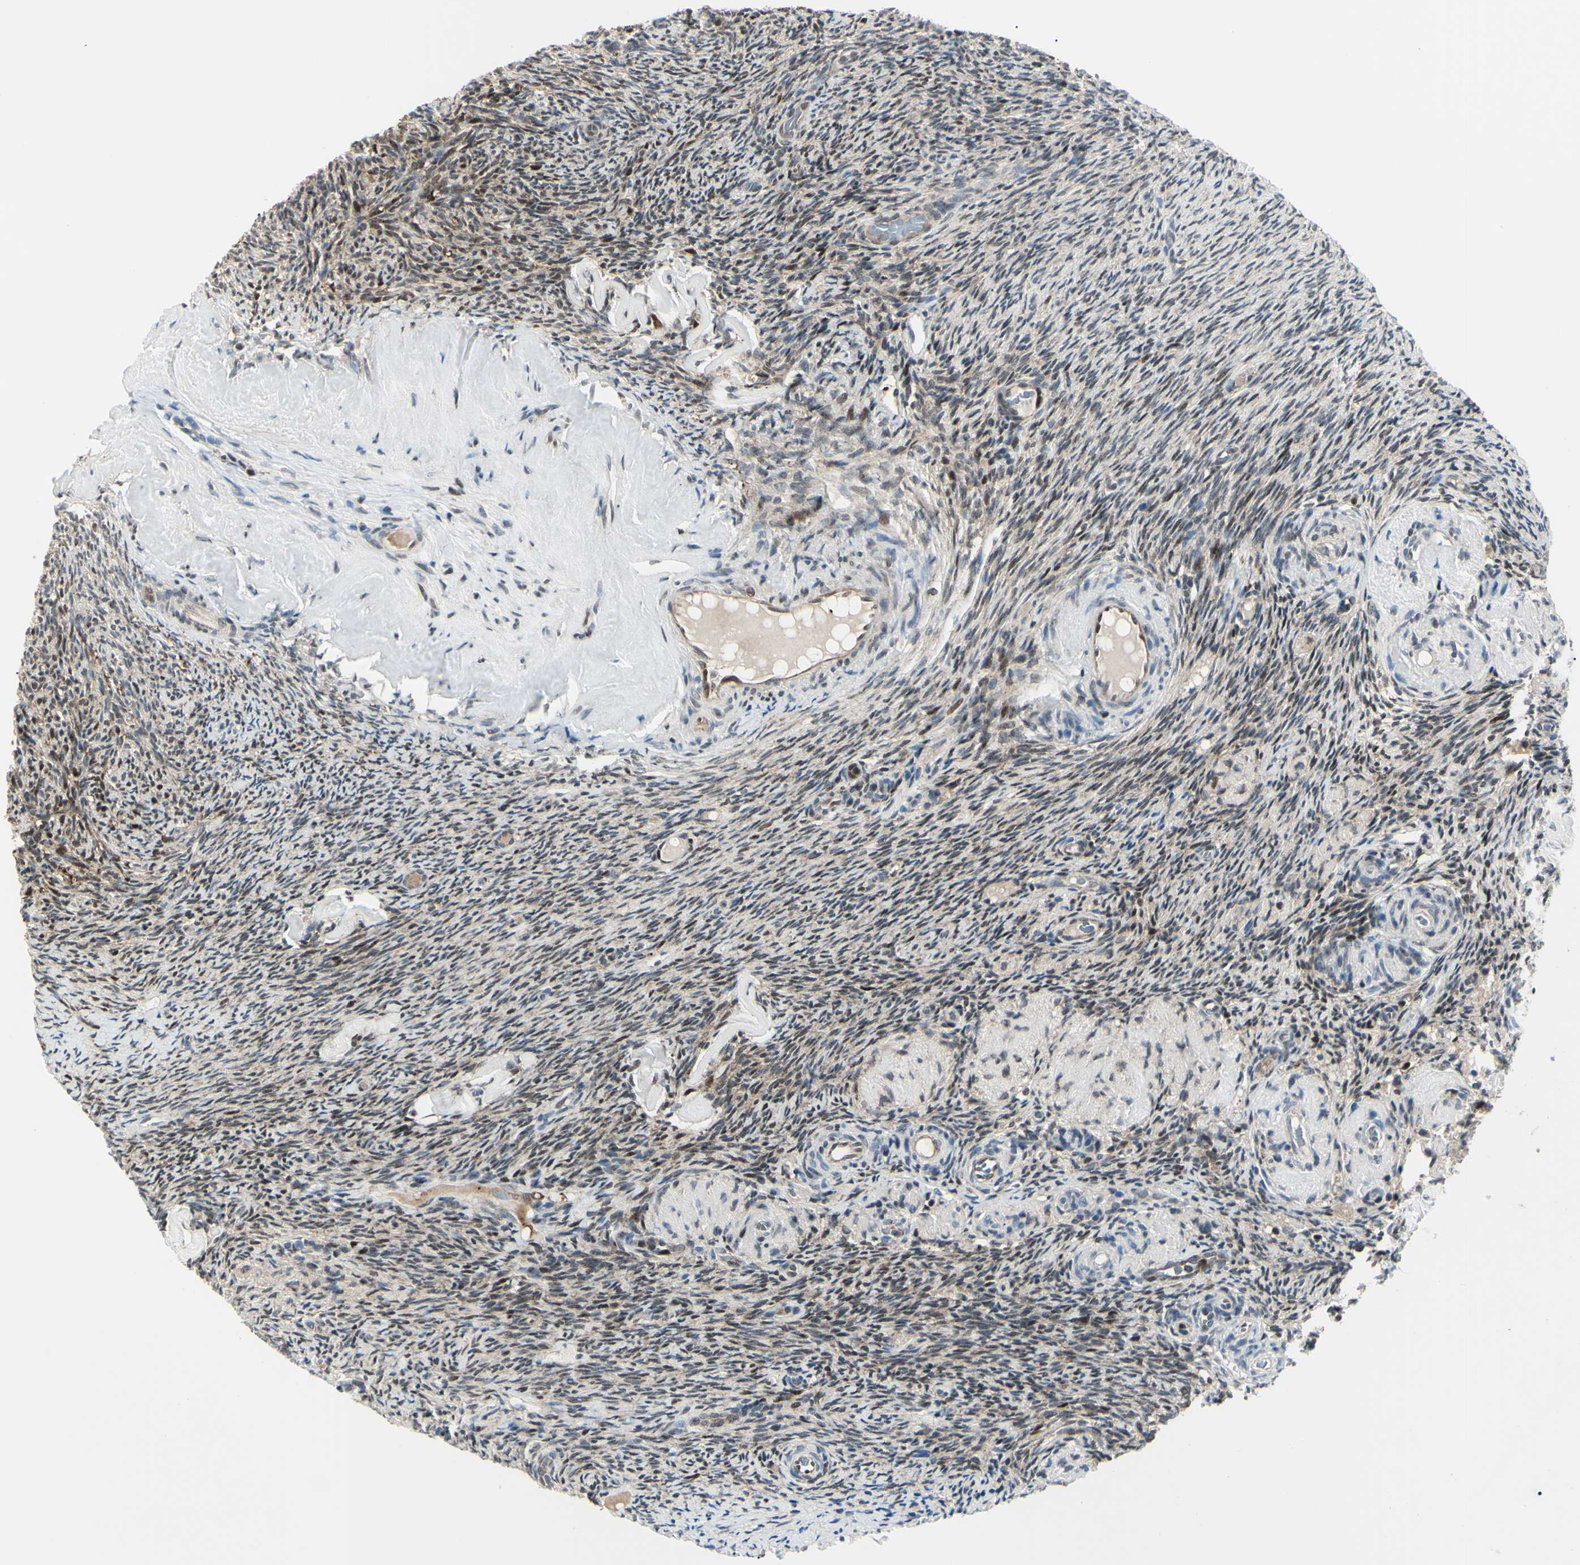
{"staining": {"intensity": "weak", "quantity": "25%-75%", "location": "cytoplasmic/membranous"}, "tissue": "ovary", "cell_type": "Ovarian stroma cells", "image_type": "normal", "snomed": [{"axis": "morphology", "description": "Normal tissue, NOS"}, {"axis": "topography", "description": "Ovary"}], "caption": "The photomicrograph exhibits staining of benign ovary, revealing weak cytoplasmic/membranous protein staining (brown color) within ovarian stroma cells. (brown staining indicates protein expression, while blue staining denotes nuclei).", "gene": "PGK1", "patient": {"sex": "female", "age": 60}}